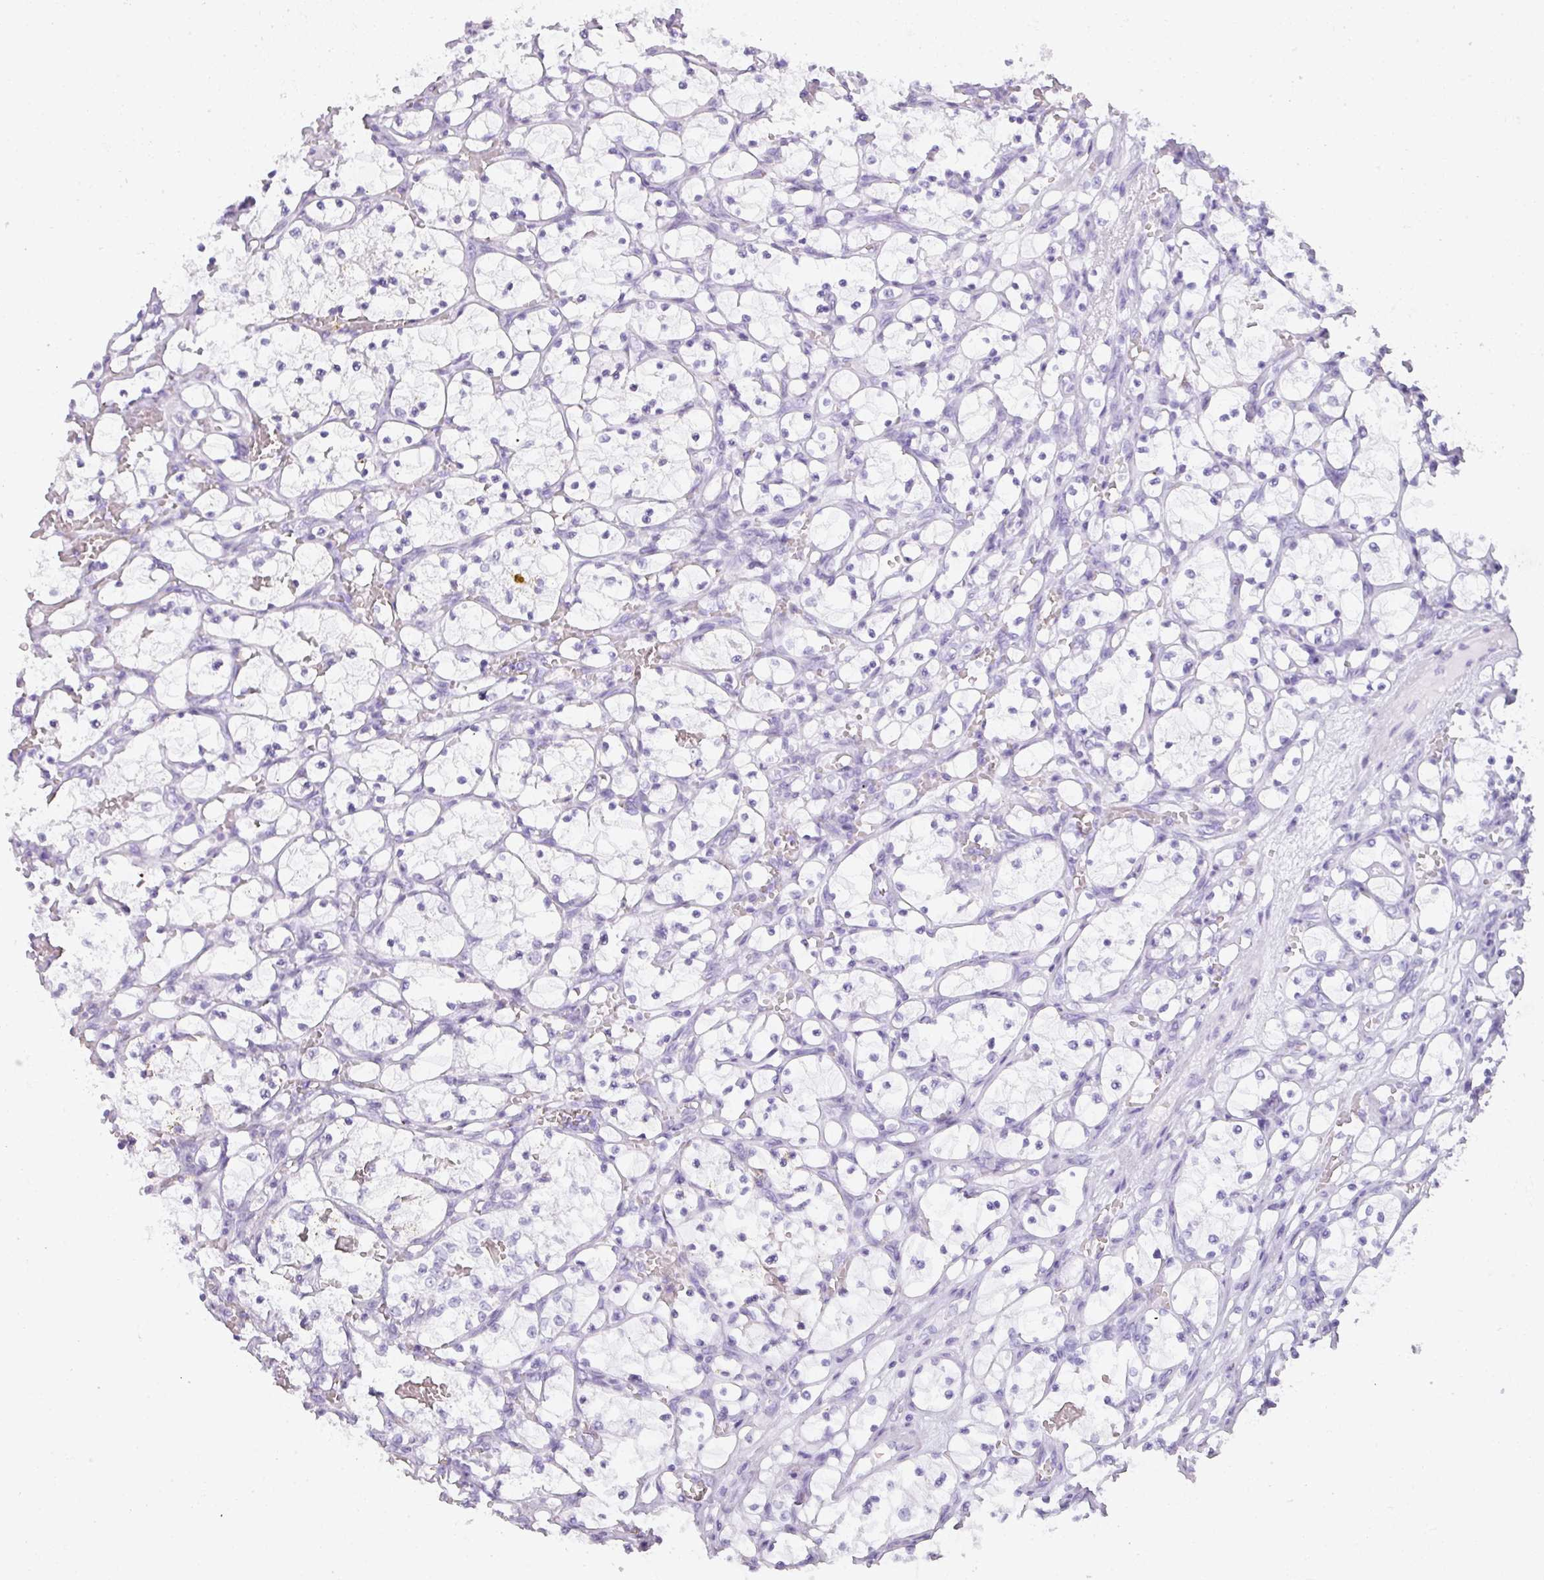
{"staining": {"intensity": "negative", "quantity": "none", "location": "none"}, "tissue": "renal cancer", "cell_type": "Tumor cells", "image_type": "cancer", "snomed": [{"axis": "morphology", "description": "Adenocarcinoma, NOS"}, {"axis": "topography", "description": "Kidney"}], "caption": "This is an immunohistochemistry (IHC) image of human renal adenocarcinoma. There is no expression in tumor cells.", "gene": "RBMY1F", "patient": {"sex": "female", "age": 69}}